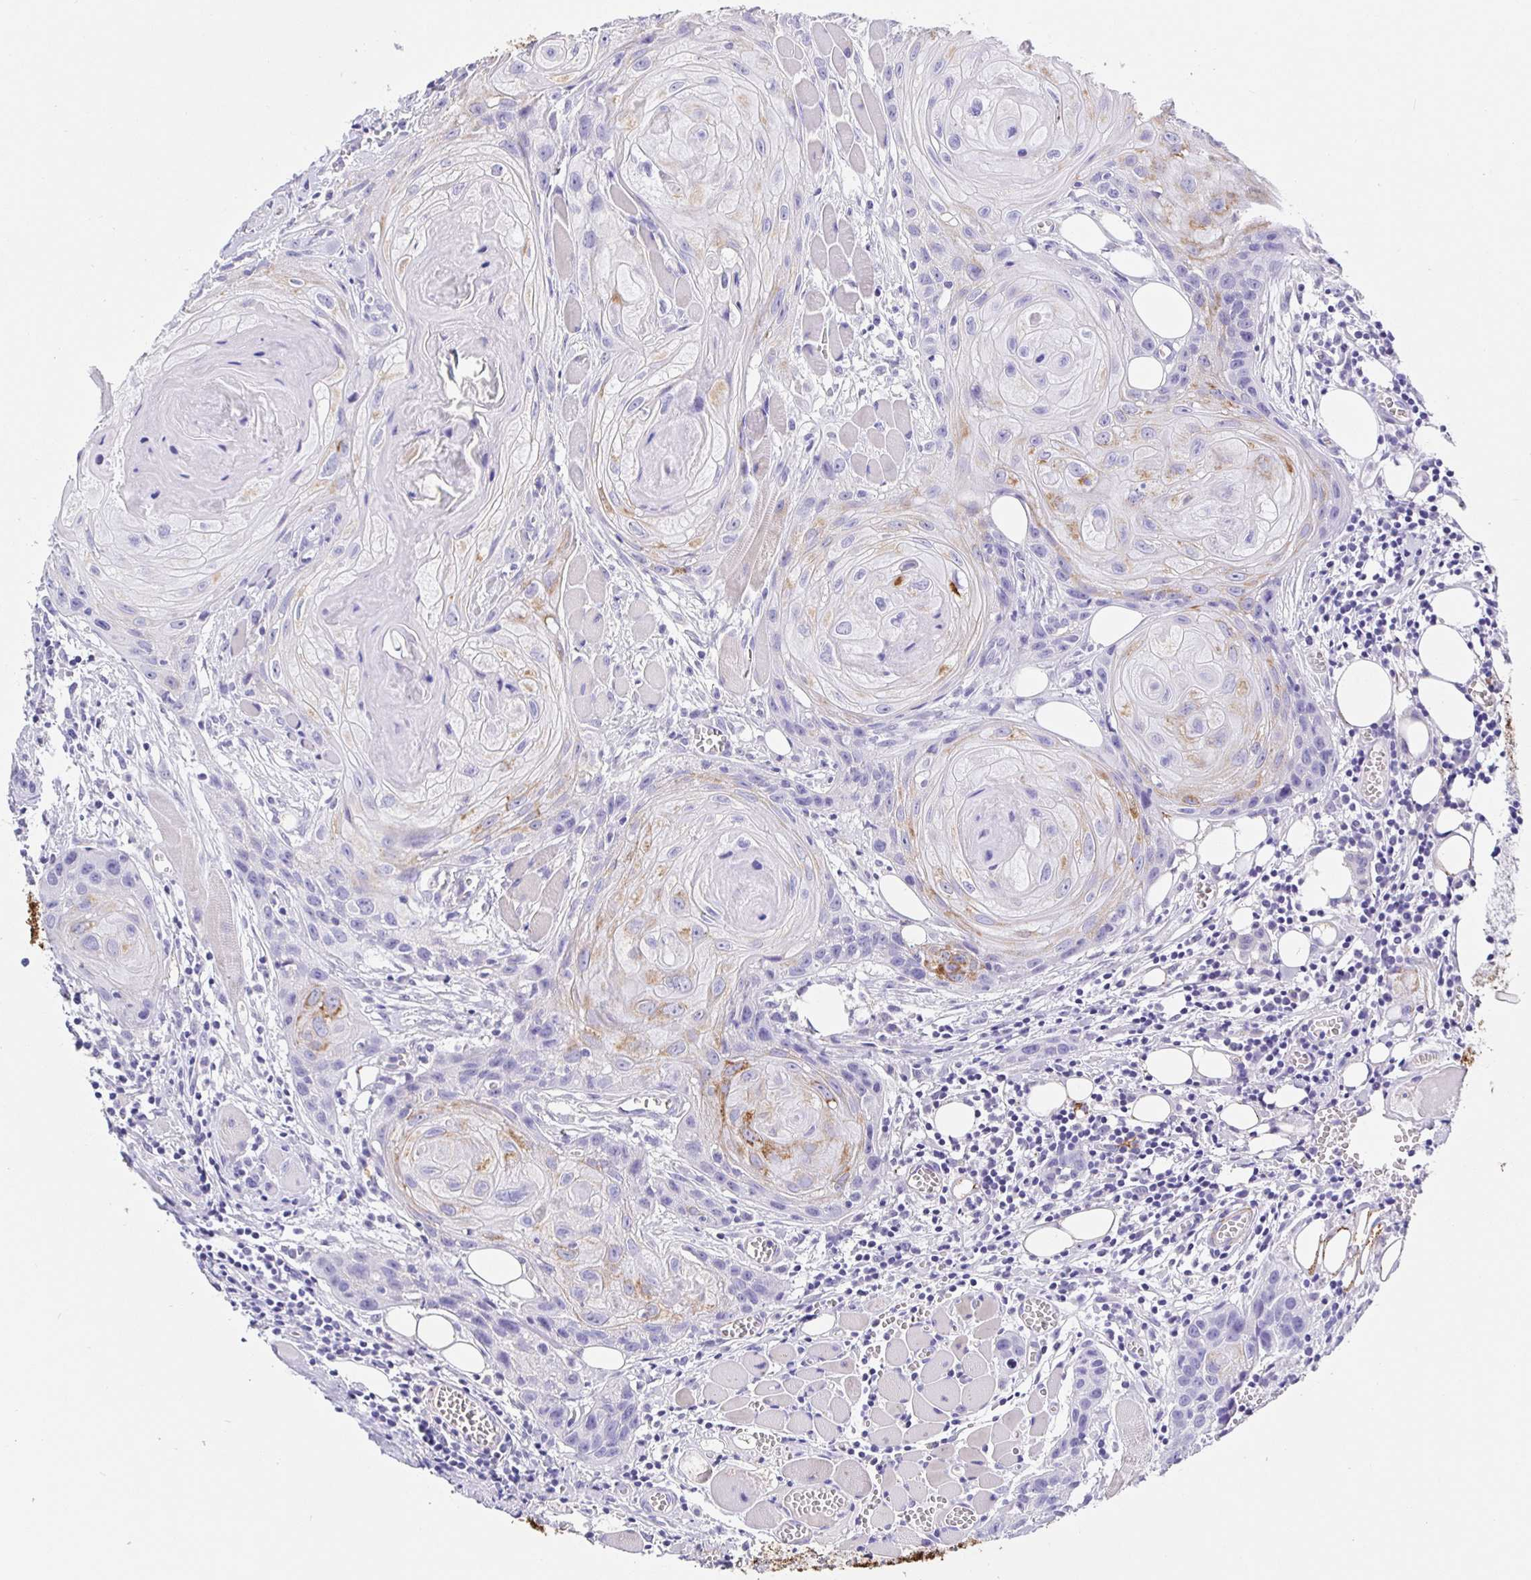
{"staining": {"intensity": "moderate", "quantity": "<25%", "location": "cytoplasmic/membranous"}, "tissue": "head and neck cancer", "cell_type": "Tumor cells", "image_type": "cancer", "snomed": [{"axis": "morphology", "description": "Squamous cell carcinoma, NOS"}, {"axis": "topography", "description": "Oral tissue"}, {"axis": "topography", "description": "Head-Neck"}], "caption": "Protein staining shows moderate cytoplasmic/membranous staining in approximately <25% of tumor cells in head and neck cancer. The staining was performed using DAB to visualize the protein expression in brown, while the nuclei were stained in blue with hematoxylin (Magnification: 20x).", "gene": "MAOA", "patient": {"sex": "male", "age": 58}}